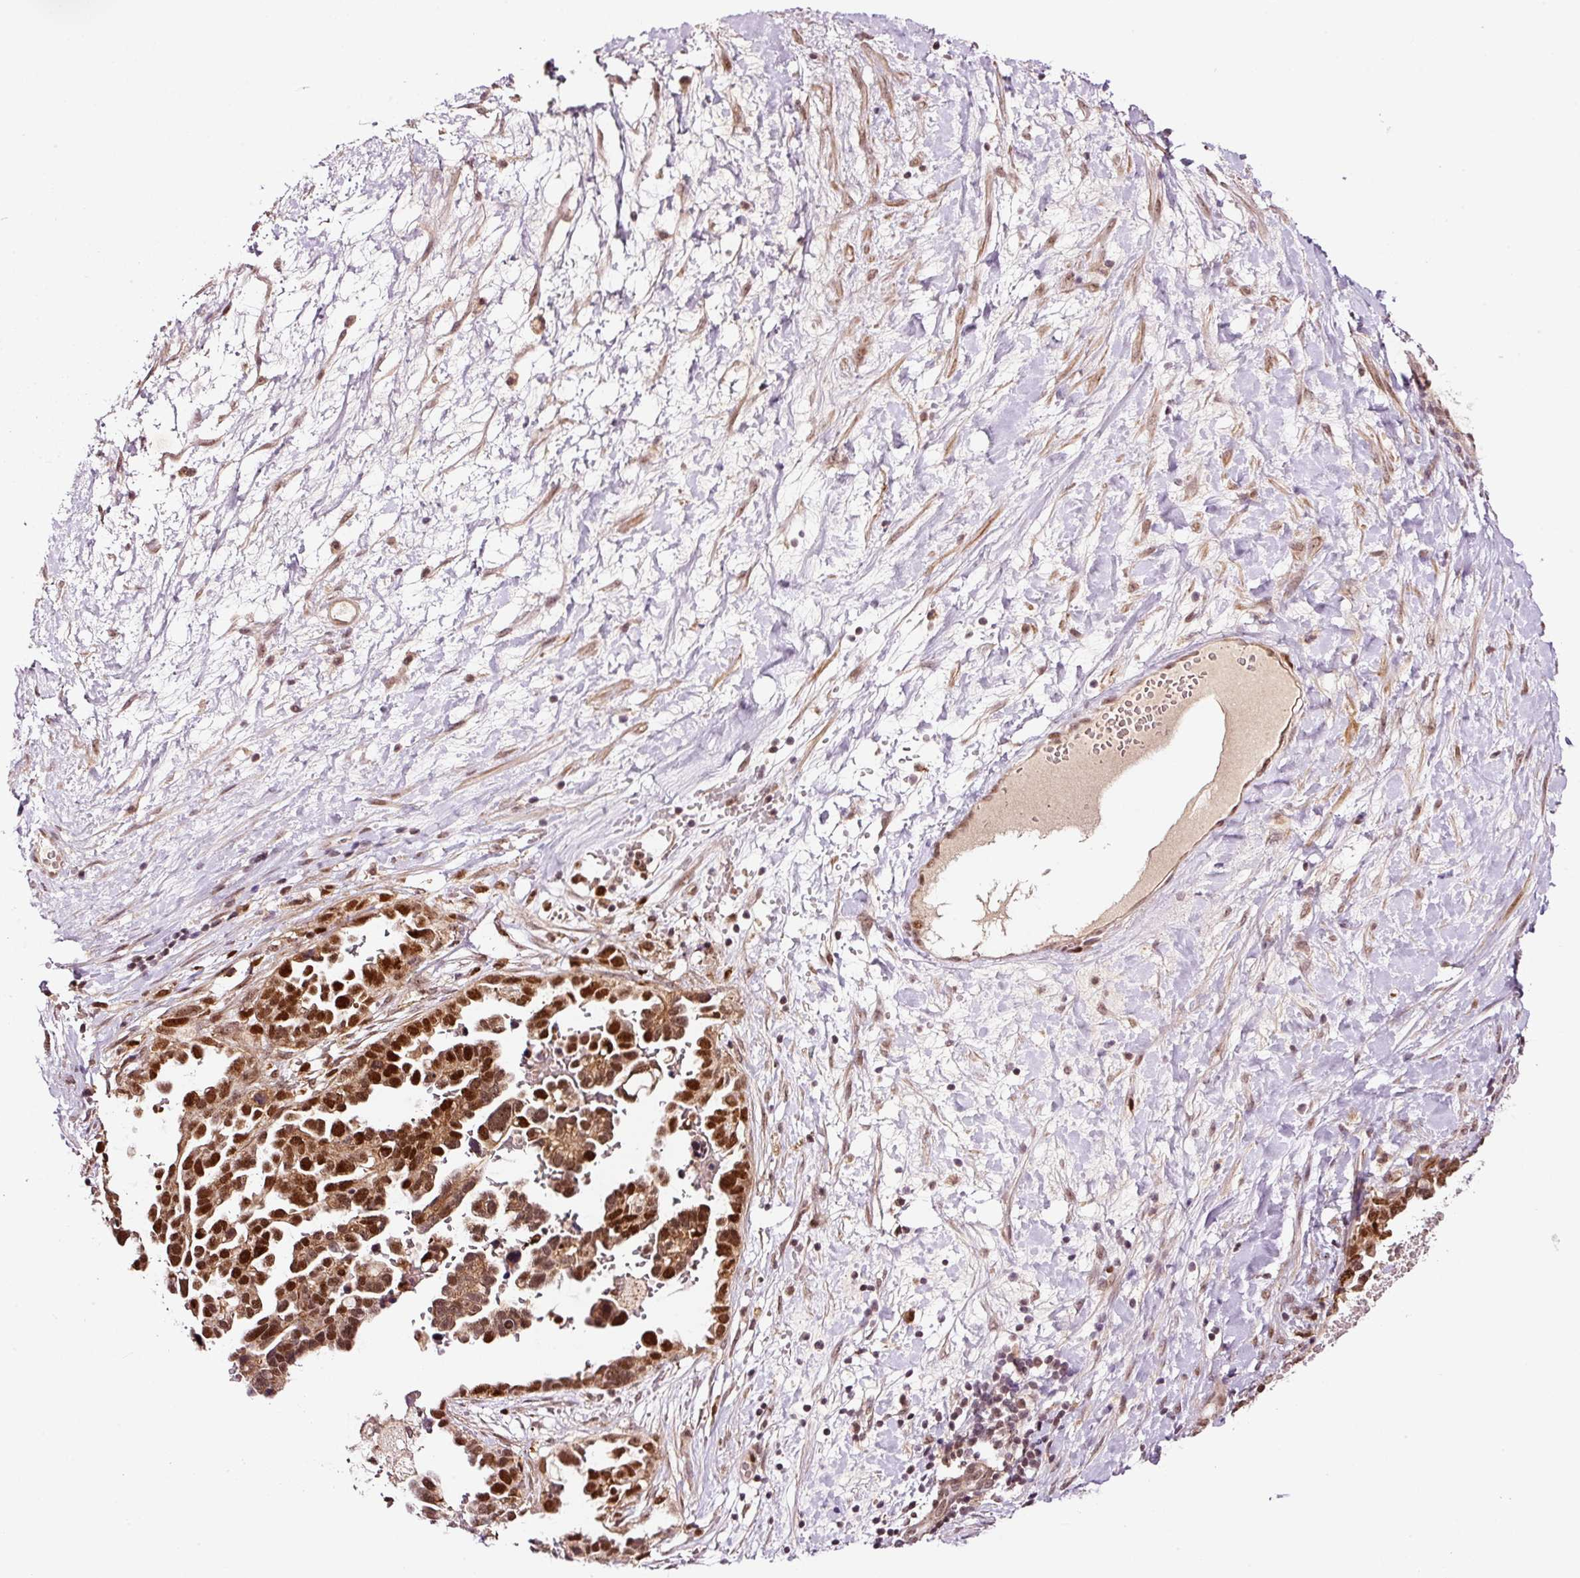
{"staining": {"intensity": "strong", "quantity": ">75%", "location": "nuclear"}, "tissue": "ovarian cancer", "cell_type": "Tumor cells", "image_type": "cancer", "snomed": [{"axis": "morphology", "description": "Cystadenocarcinoma, serous, NOS"}, {"axis": "topography", "description": "Ovary"}], "caption": "A micrograph of ovarian cancer (serous cystadenocarcinoma) stained for a protein exhibits strong nuclear brown staining in tumor cells.", "gene": "RFC4", "patient": {"sex": "female", "age": 54}}